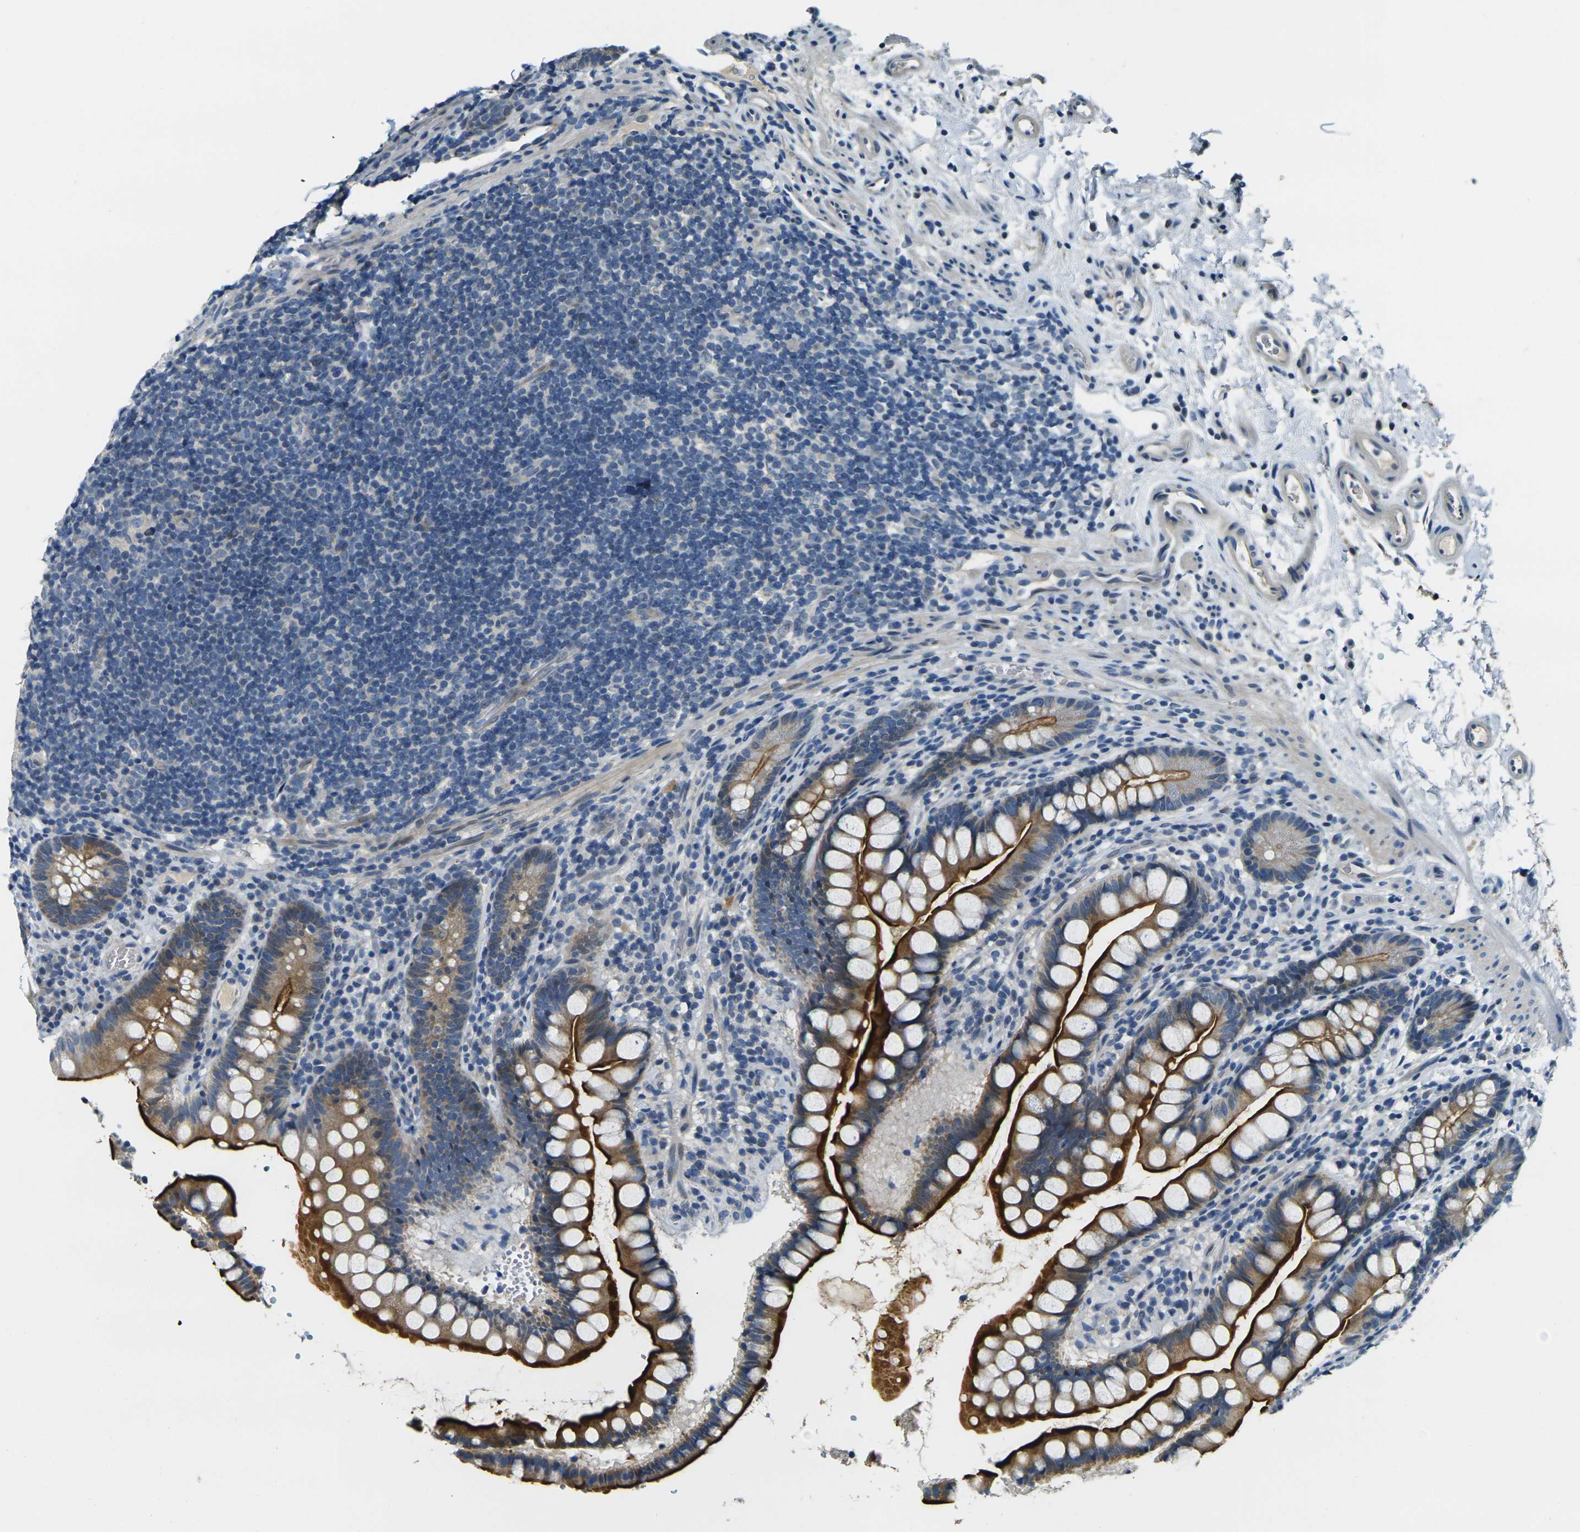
{"staining": {"intensity": "strong", "quantity": ">75%", "location": "cytoplasmic/membranous"}, "tissue": "small intestine", "cell_type": "Glandular cells", "image_type": "normal", "snomed": [{"axis": "morphology", "description": "Normal tissue, NOS"}, {"axis": "topography", "description": "Small intestine"}], "caption": "Immunohistochemical staining of unremarkable small intestine exhibits strong cytoplasmic/membranous protein staining in about >75% of glandular cells.", "gene": "SHISAL2B", "patient": {"sex": "female", "age": 84}}